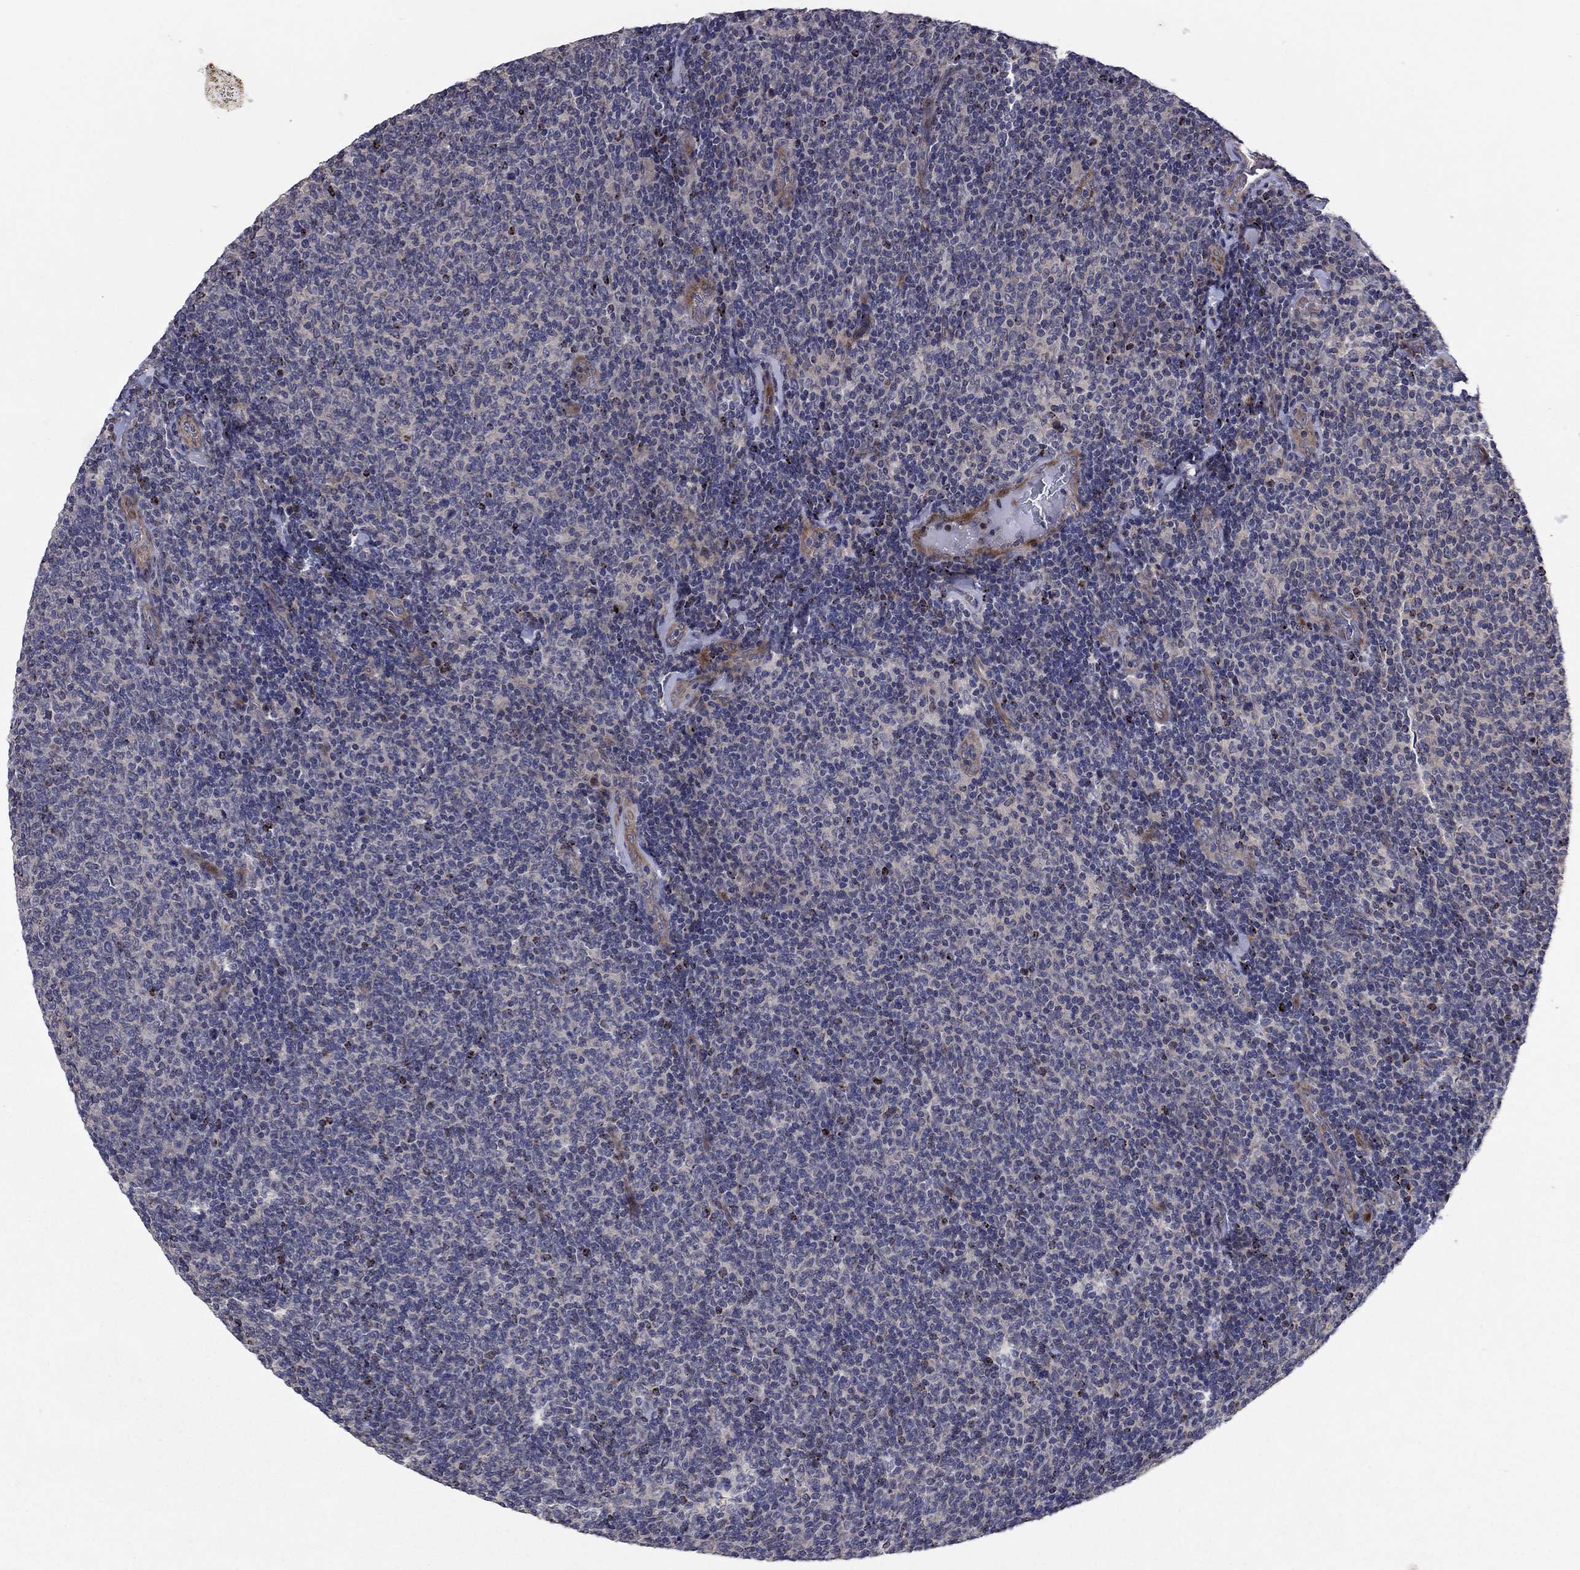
{"staining": {"intensity": "negative", "quantity": "none", "location": "none"}, "tissue": "lymphoma", "cell_type": "Tumor cells", "image_type": "cancer", "snomed": [{"axis": "morphology", "description": "Malignant lymphoma, non-Hodgkin's type, Low grade"}, {"axis": "topography", "description": "Lymph node"}], "caption": "Lymphoma was stained to show a protein in brown. There is no significant positivity in tumor cells.", "gene": "MSRB1", "patient": {"sex": "male", "age": 52}}